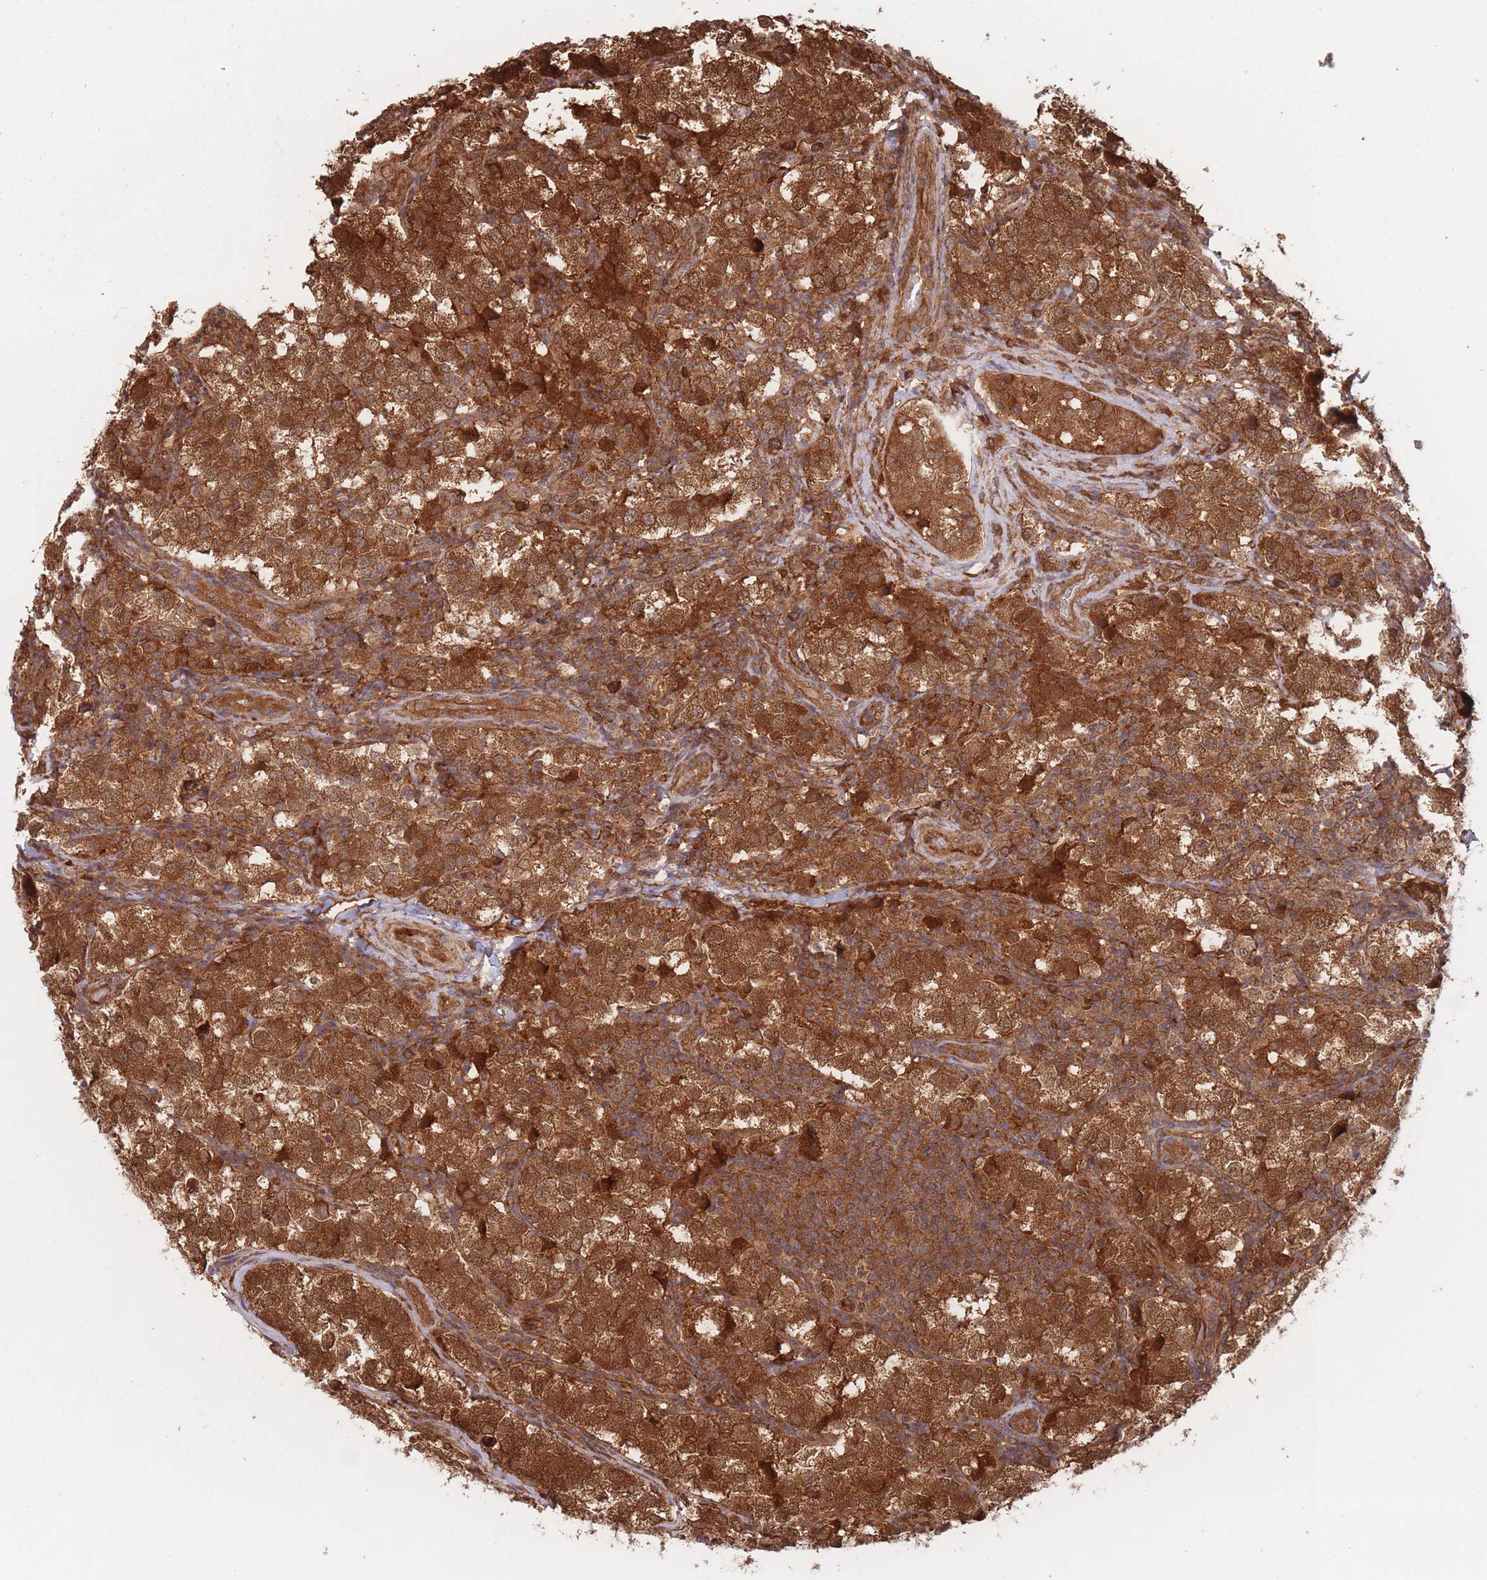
{"staining": {"intensity": "strong", "quantity": ">75%", "location": "cytoplasmic/membranous"}, "tissue": "testis cancer", "cell_type": "Tumor cells", "image_type": "cancer", "snomed": [{"axis": "morphology", "description": "Seminoma, NOS"}, {"axis": "topography", "description": "Testis"}], "caption": "Protein analysis of testis seminoma tissue displays strong cytoplasmic/membranous positivity in approximately >75% of tumor cells.", "gene": "PODXL2", "patient": {"sex": "male", "age": 34}}